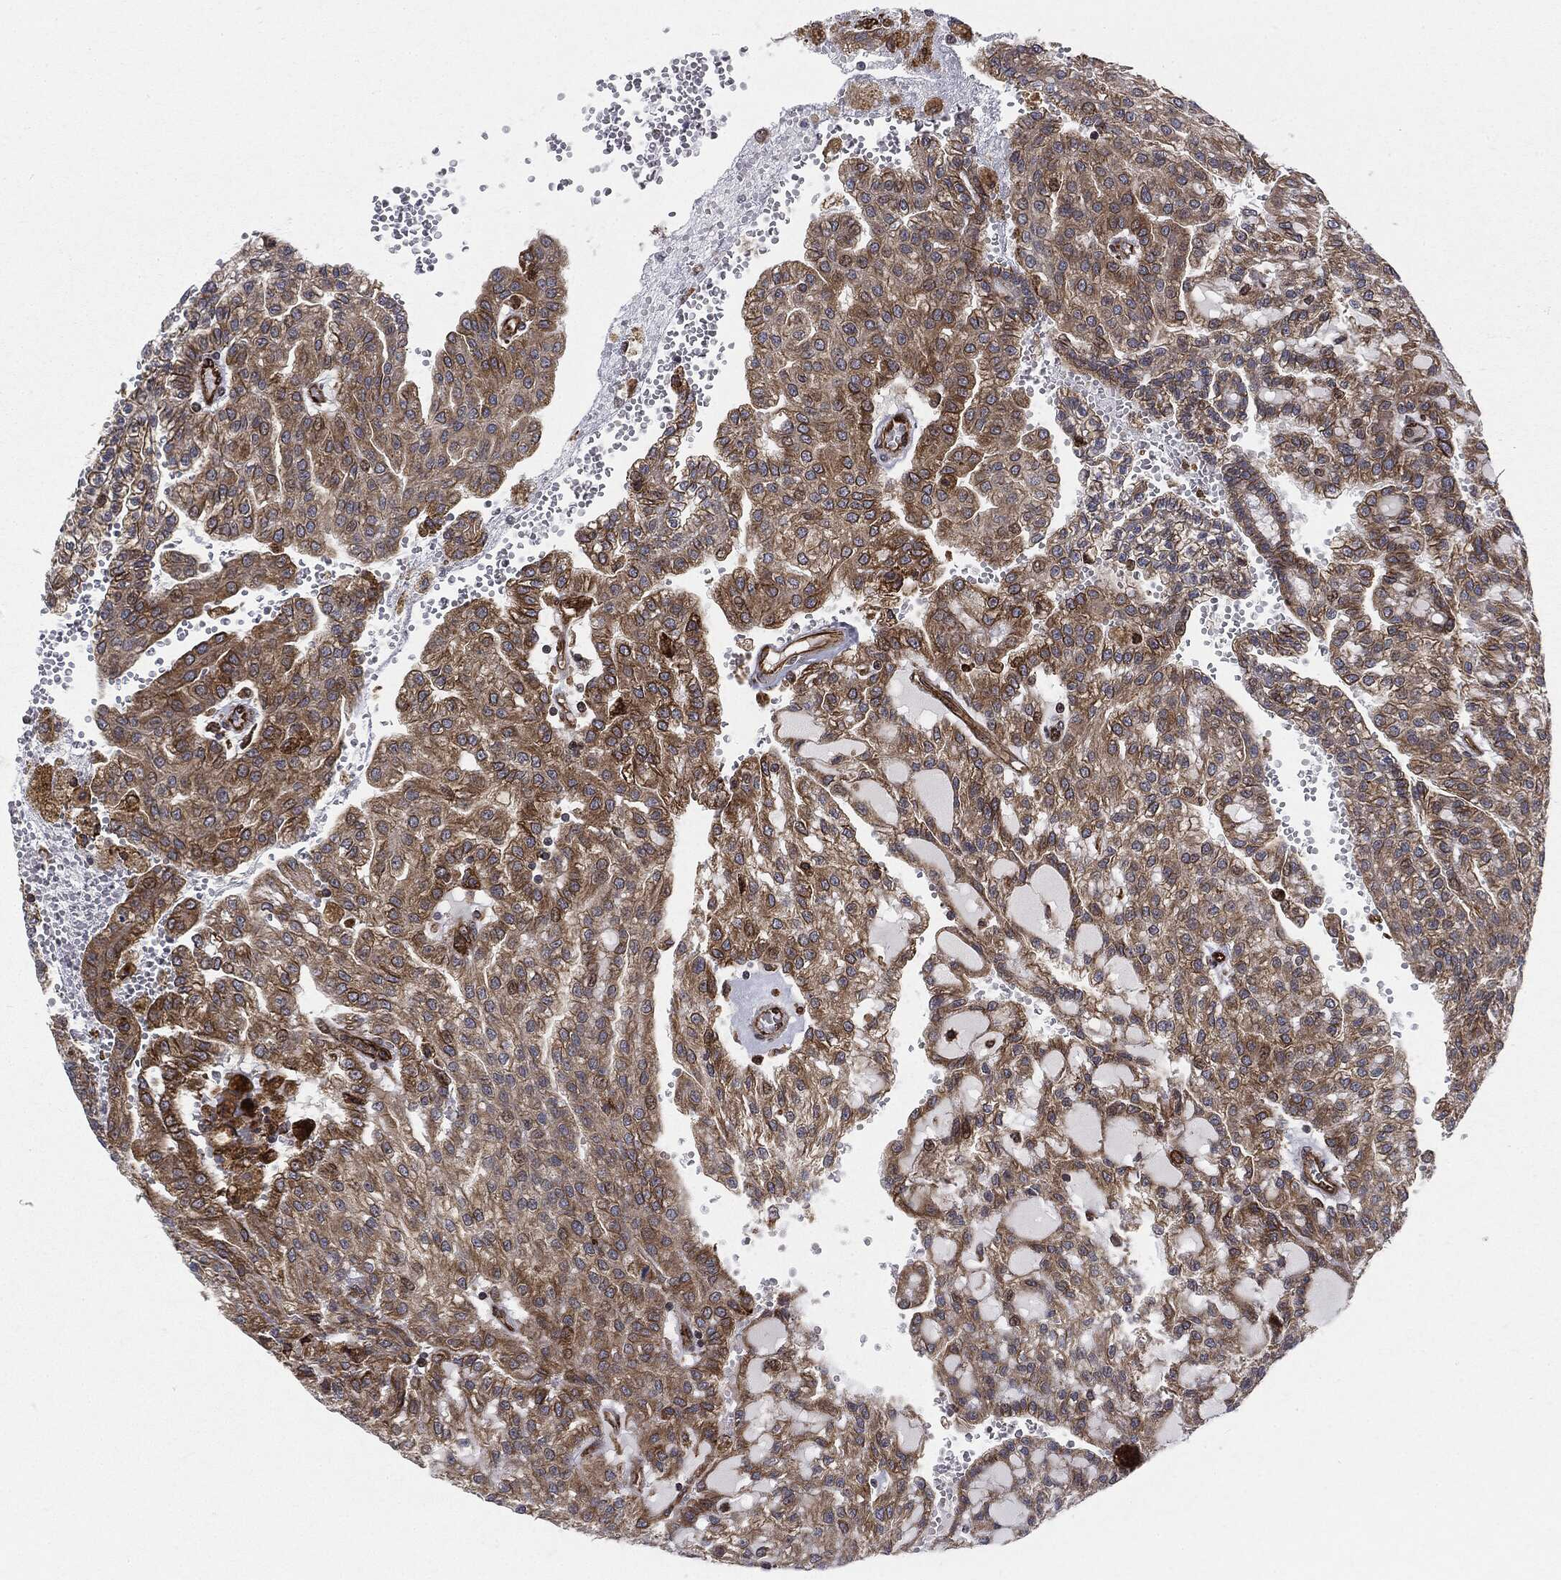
{"staining": {"intensity": "moderate", "quantity": ">75%", "location": "cytoplasmic/membranous"}, "tissue": "renal cancer", "cell_type": "Tumor cells", "image_type": "cancer", "snomed": [{"axis": "morphology", "description": "Adenocarcinoma, NOS"}, {"axis": "topography", "description": "Kidney"}], "caption": "IHC image of neoplastic tissue: human renal adenocarcinoma stained using immunohistochemistry (IHC) demonstrates medium levels of moderate protein expression localized specifically in the cytoplasmic/membranous of tumor cells, appearing as a cytoplasmic/membranous brown color.", "gene": "CYLD", "patient": {"sex": "male", "age": 63}}